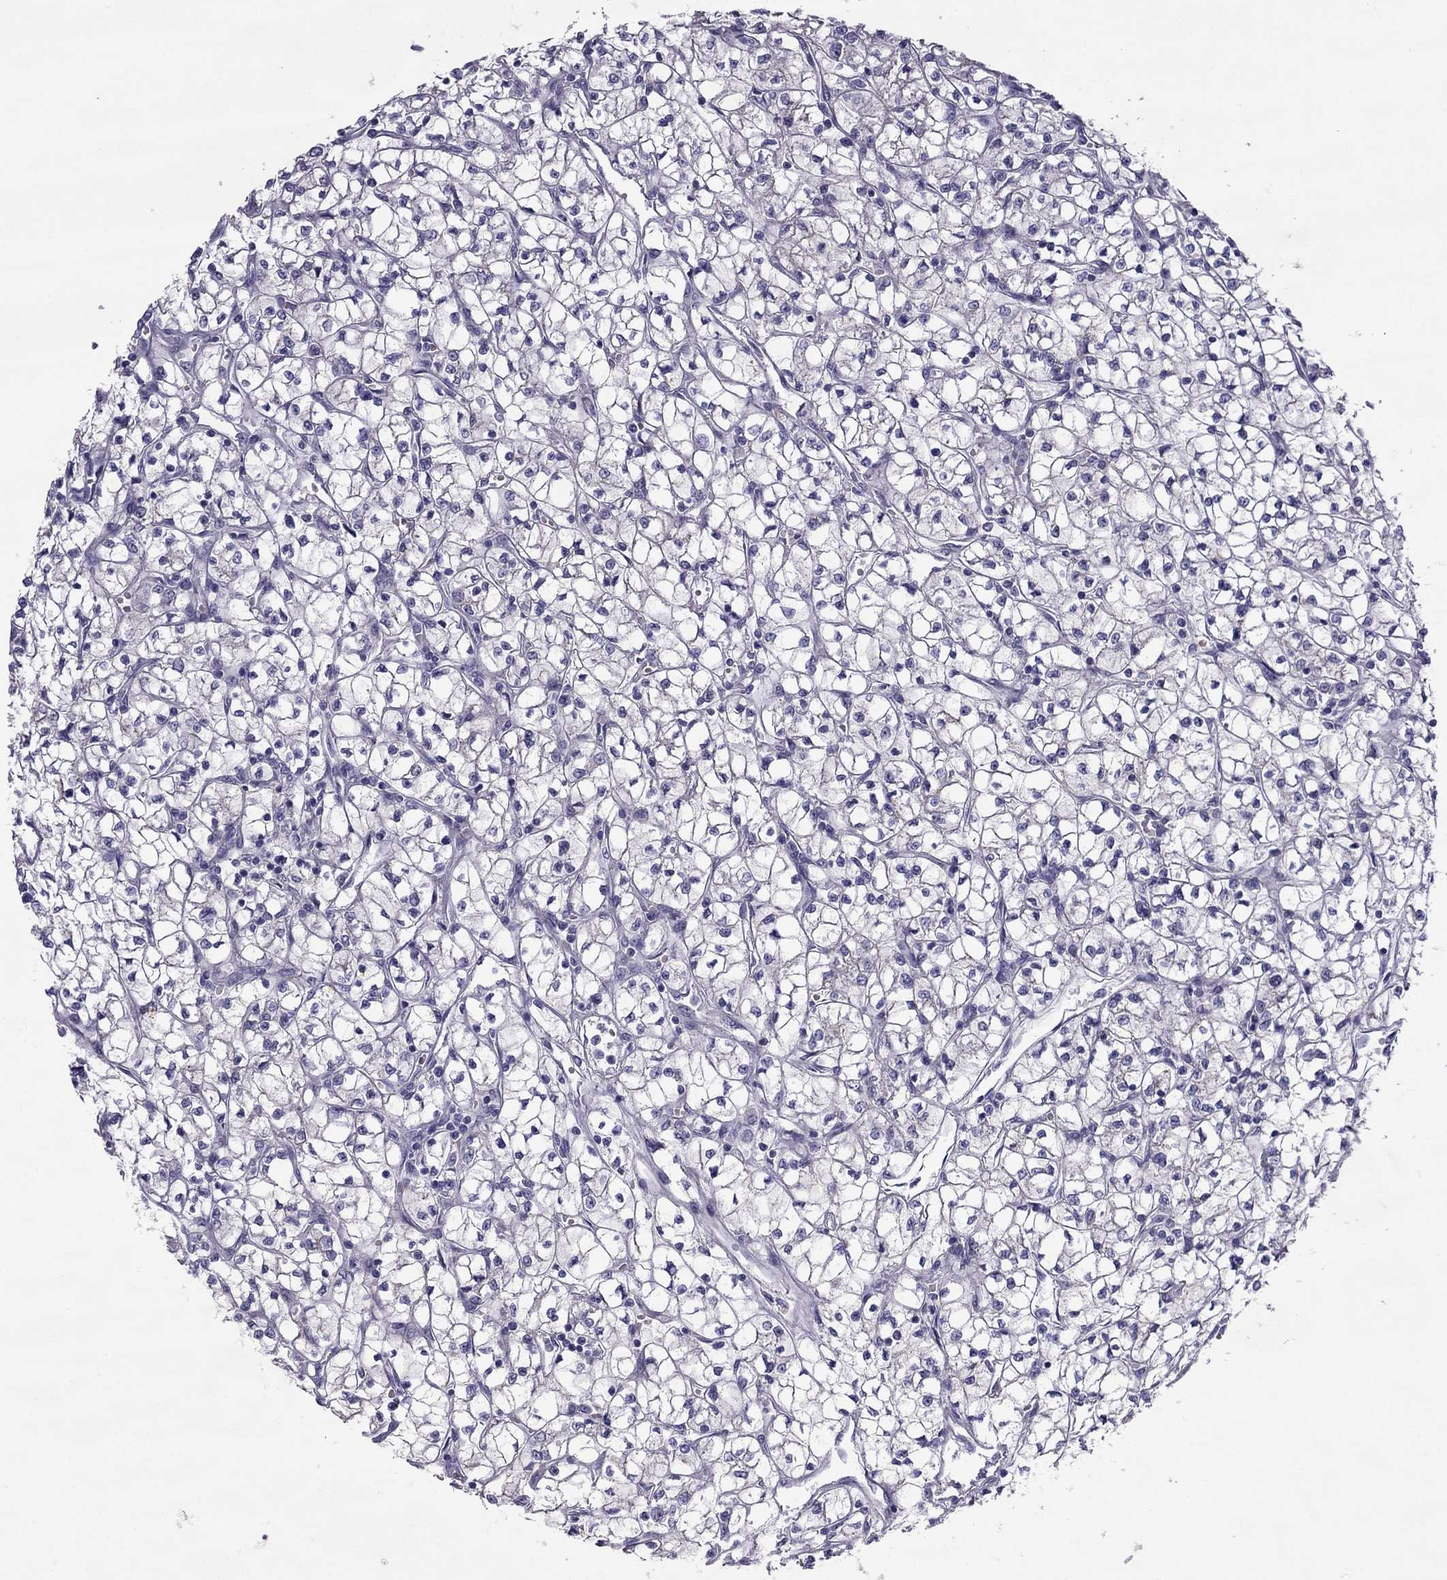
{"staining": {"intensity": "negative", "quantity": "none", "location": "none"}, "tissue": "renal cancer", "cell_type": "Tumor cells", "image_type": "cancer", "snomed": [{"axis": "morphology", "description": "Adenocarcinoma, NOS"}, {"axis": "topography", "description": "Kidney"}], "caption": "Tumor cells are negative for protein expression in human renal adenocarcinoma.", "gene": "MYBPH", "patient": {"sex": "female", "age": 64}}